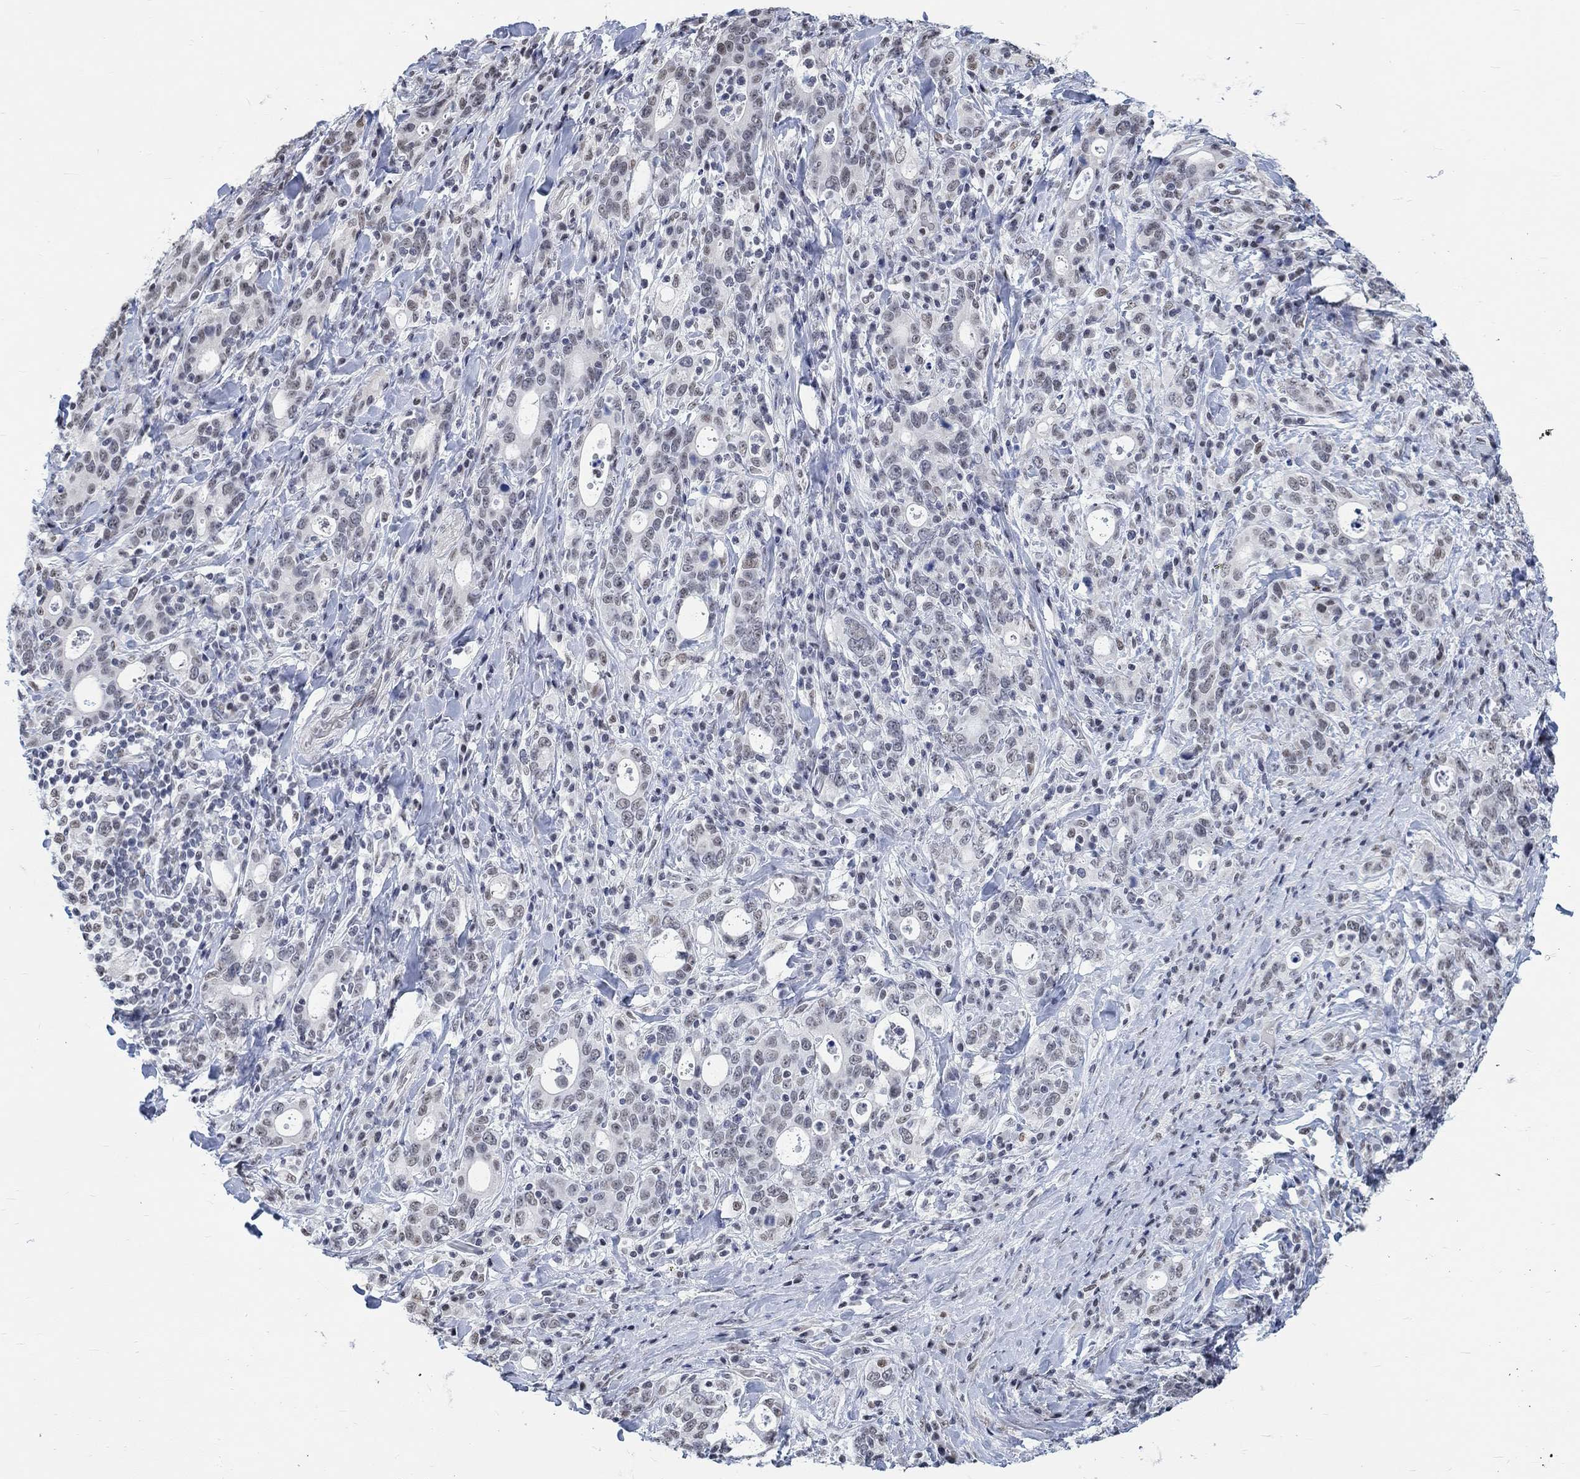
{"staining": {"intensity": "negative", "quantity": "none", "location": "none"}, "tissue": "stomach cancer", "cell_type": "Tumor cells", "image_type": "cancer", "snomed": [{"axis": "morphology", "description": "Adenocarcinoma, NOS"}, {"axis": "topography", "description": "Stomach"}], "caption": "Stomach adenocarcinoma stained for a protein using immunohistochemistry displays no positivity tumor cells.", "gene": "KCNH8", "patient": {"sex": "male", "age": 79}}